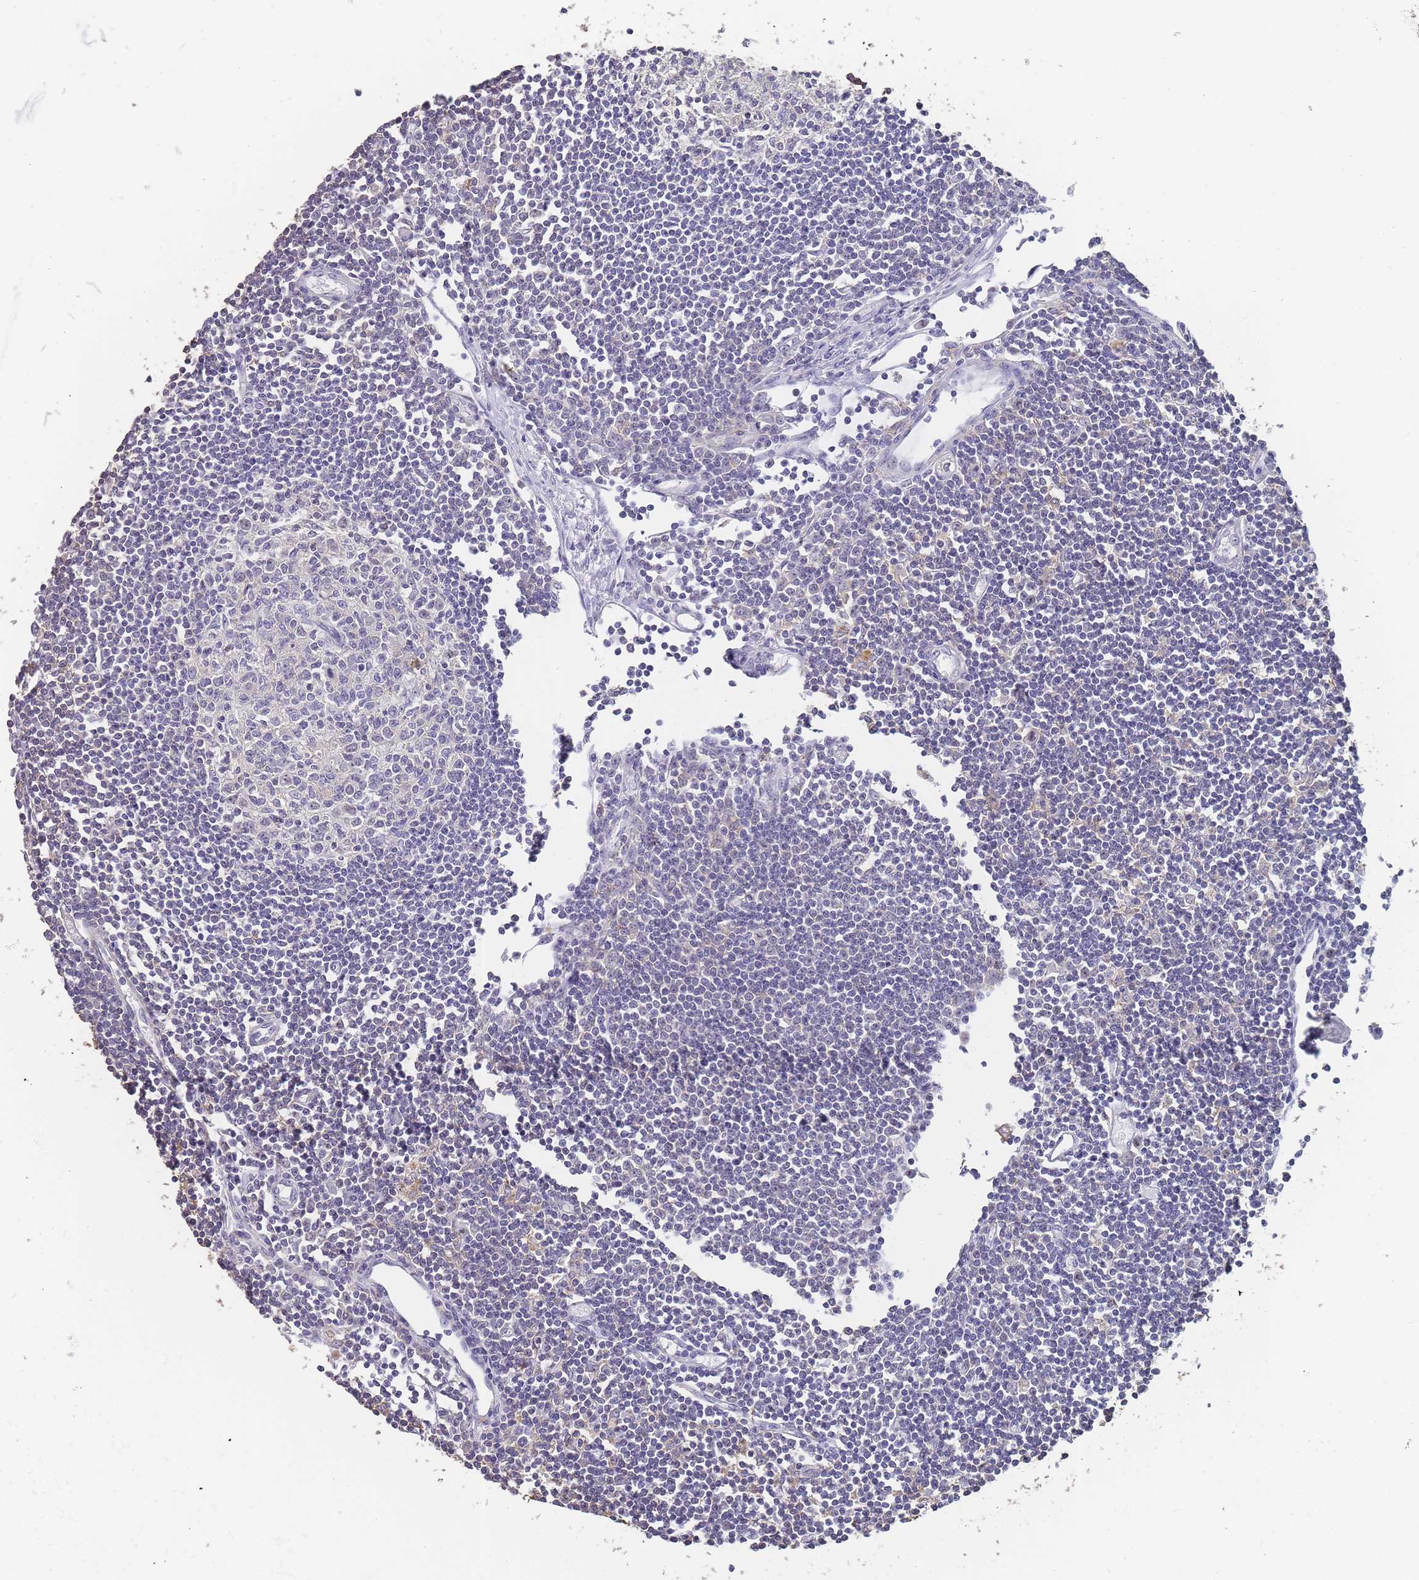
{"staining": {"intensity": "negative", "quantity": "none", "location": "none"}, "tissue": "lymph node", "cell_type": "Germinal center cells", "image_type": "normal", "snomed": [{"axis": "morphology", "description": "Normal tissue, NOS"}, {"axis": "topography", "description": "Lymph node"}], "caption": "IHC of benign human lymph node reveals no positivity in germinal center cells.", "gene": "NOP14", "patient": {"sex": "female", "age": 11}}